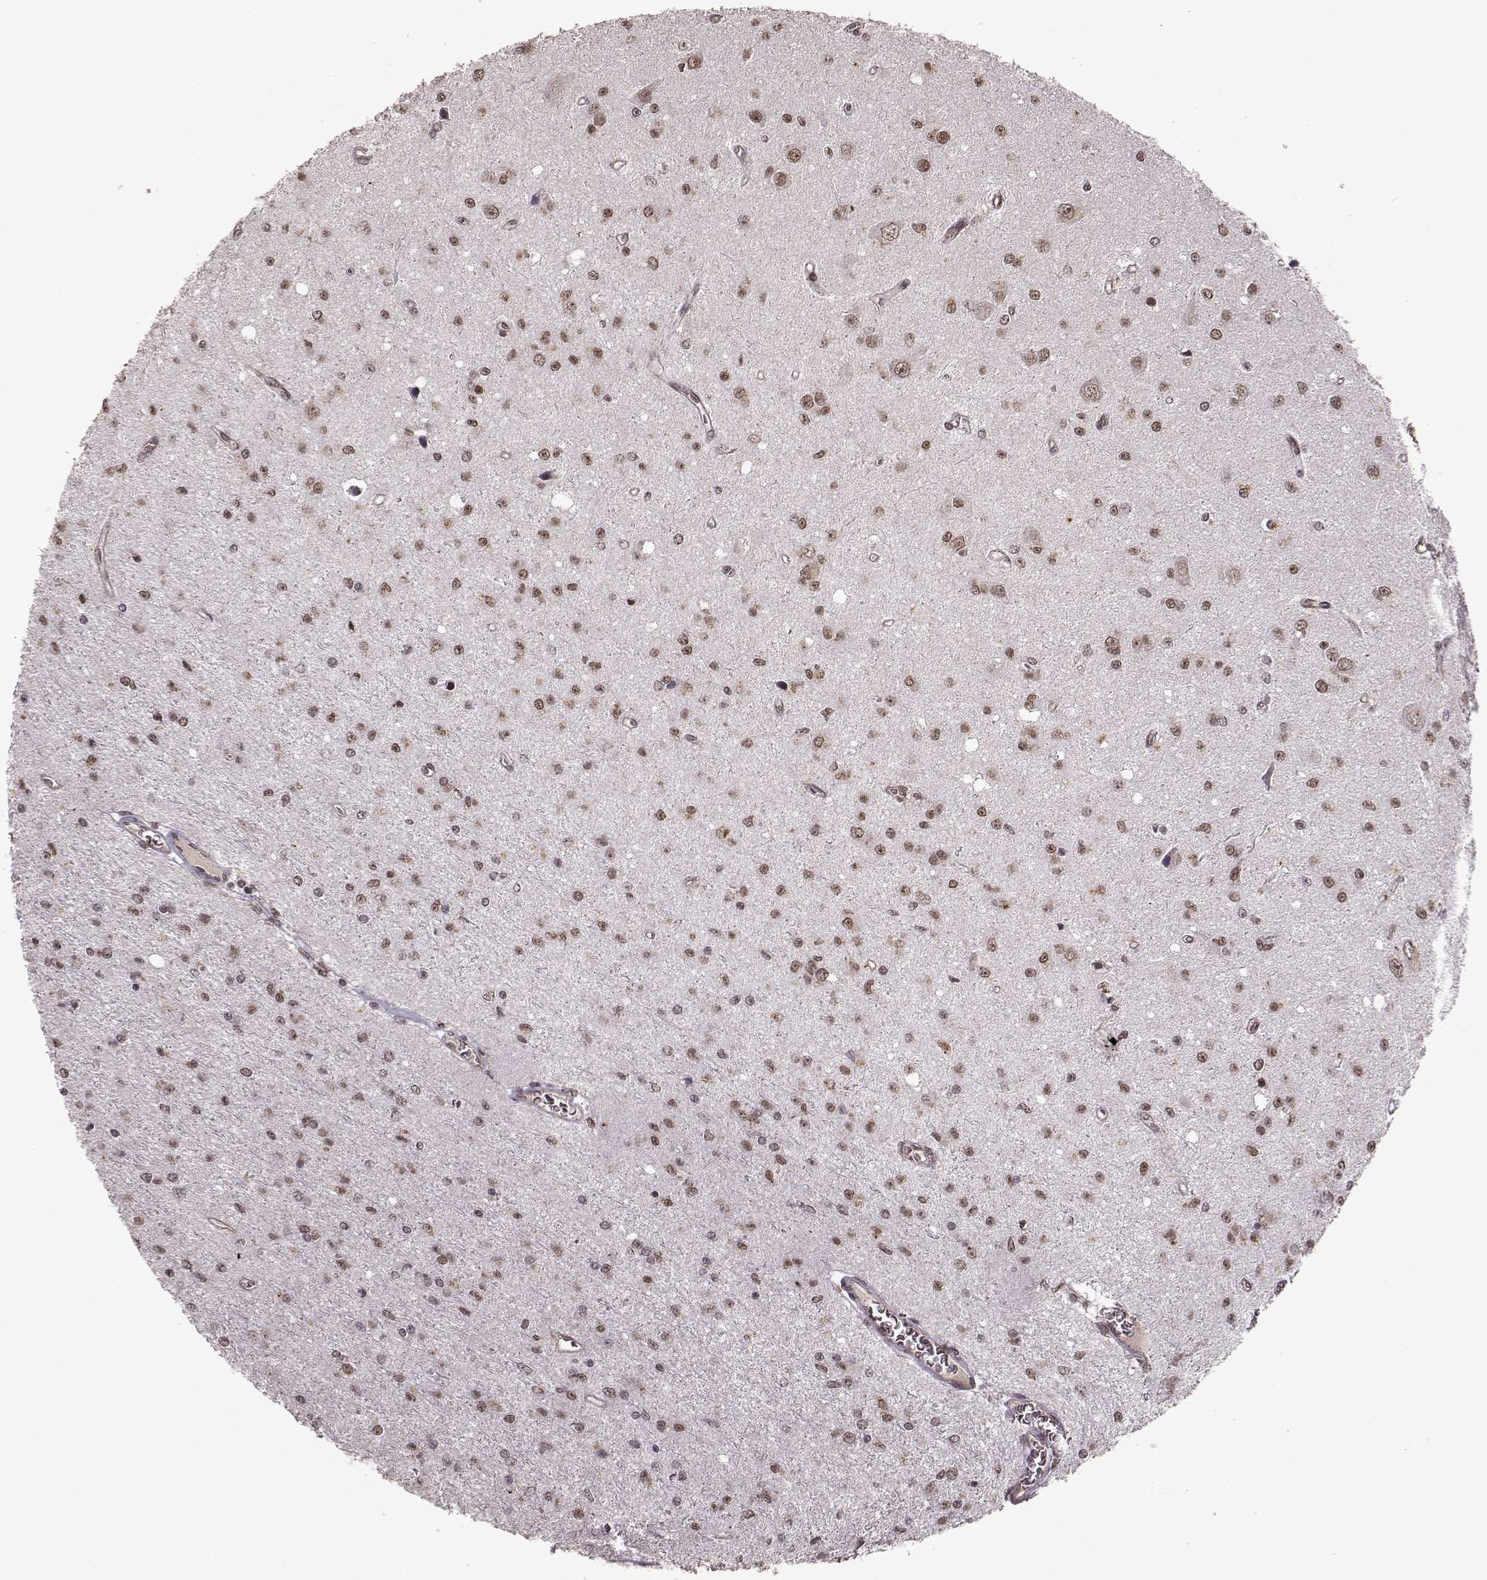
{"staining": {"intensity": "weak", "quantity": ">75%", "location": "nuclear"}, "tissue": "glioma", "cell_type": "Tumor cells", "image_type": "cancer", "snomed": [{"axis": "morphology", "description": "Glioma, malignant, Low grade"}, {"axis": "topography", "description": "Brain"}], "caption": "Glioma stained with immunohistochemistry (IHC) displays weak nuclear positivity in approximately >75% of tumor cells.", "gene": "RRAGD", "patient": {"sex": "female", "age": 45}}